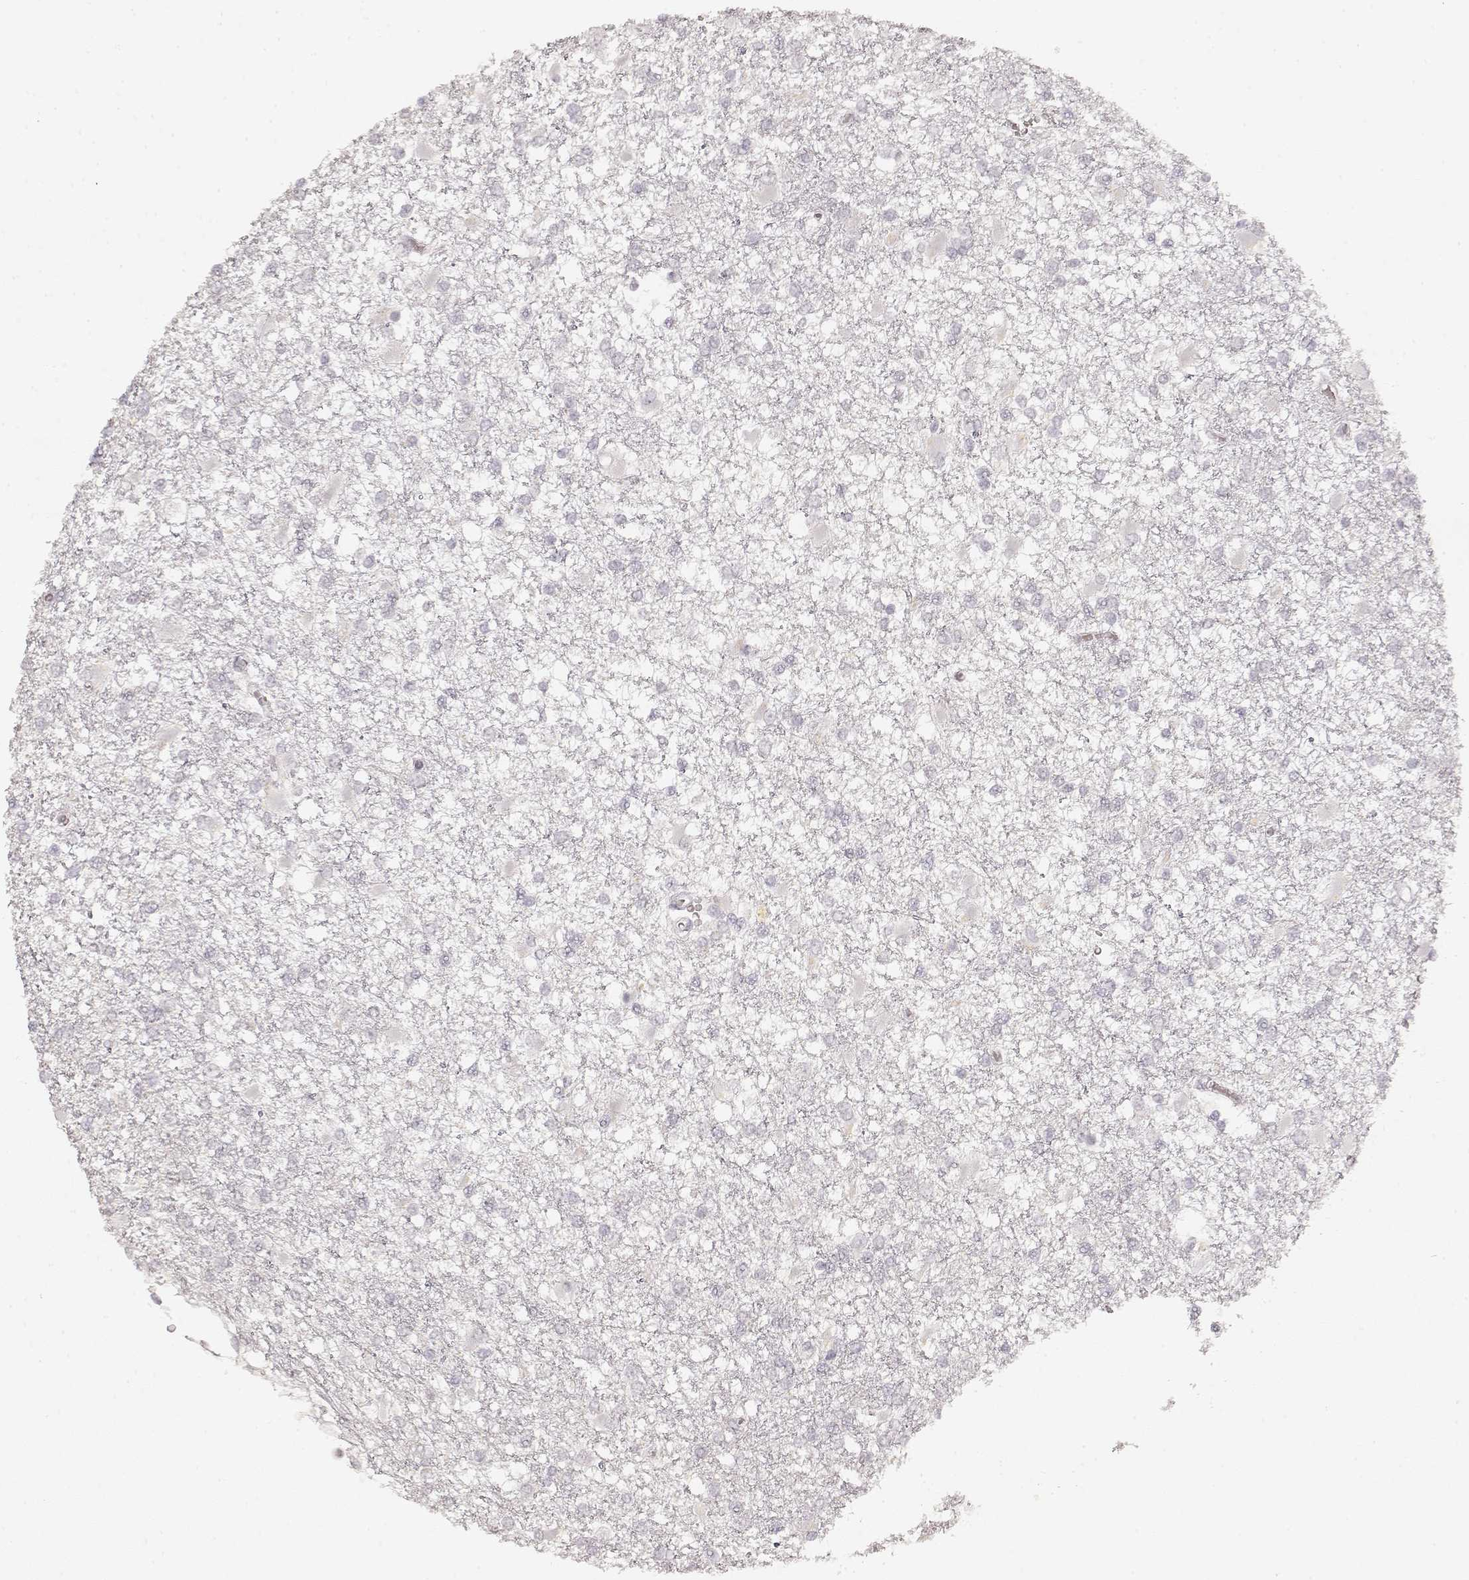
{"staining": {"intensity": "negative", "quantity": "none", "location": "none"}, "tissue": "glioma", "cell_type": "Tumor cells", "image_type": "cancer", "snomed": [{"axis": "morphology", "description": "Glioma, malignant, High grade"}, {"axis": "topography", "description": "Cerebral cortex"}], "caption": "The photomicrograph exhibits no staining of tumor cells in malignant glioma (high-grade).", "gene": "LAMC2", "patient": {"sex": "male", "age": 79}}